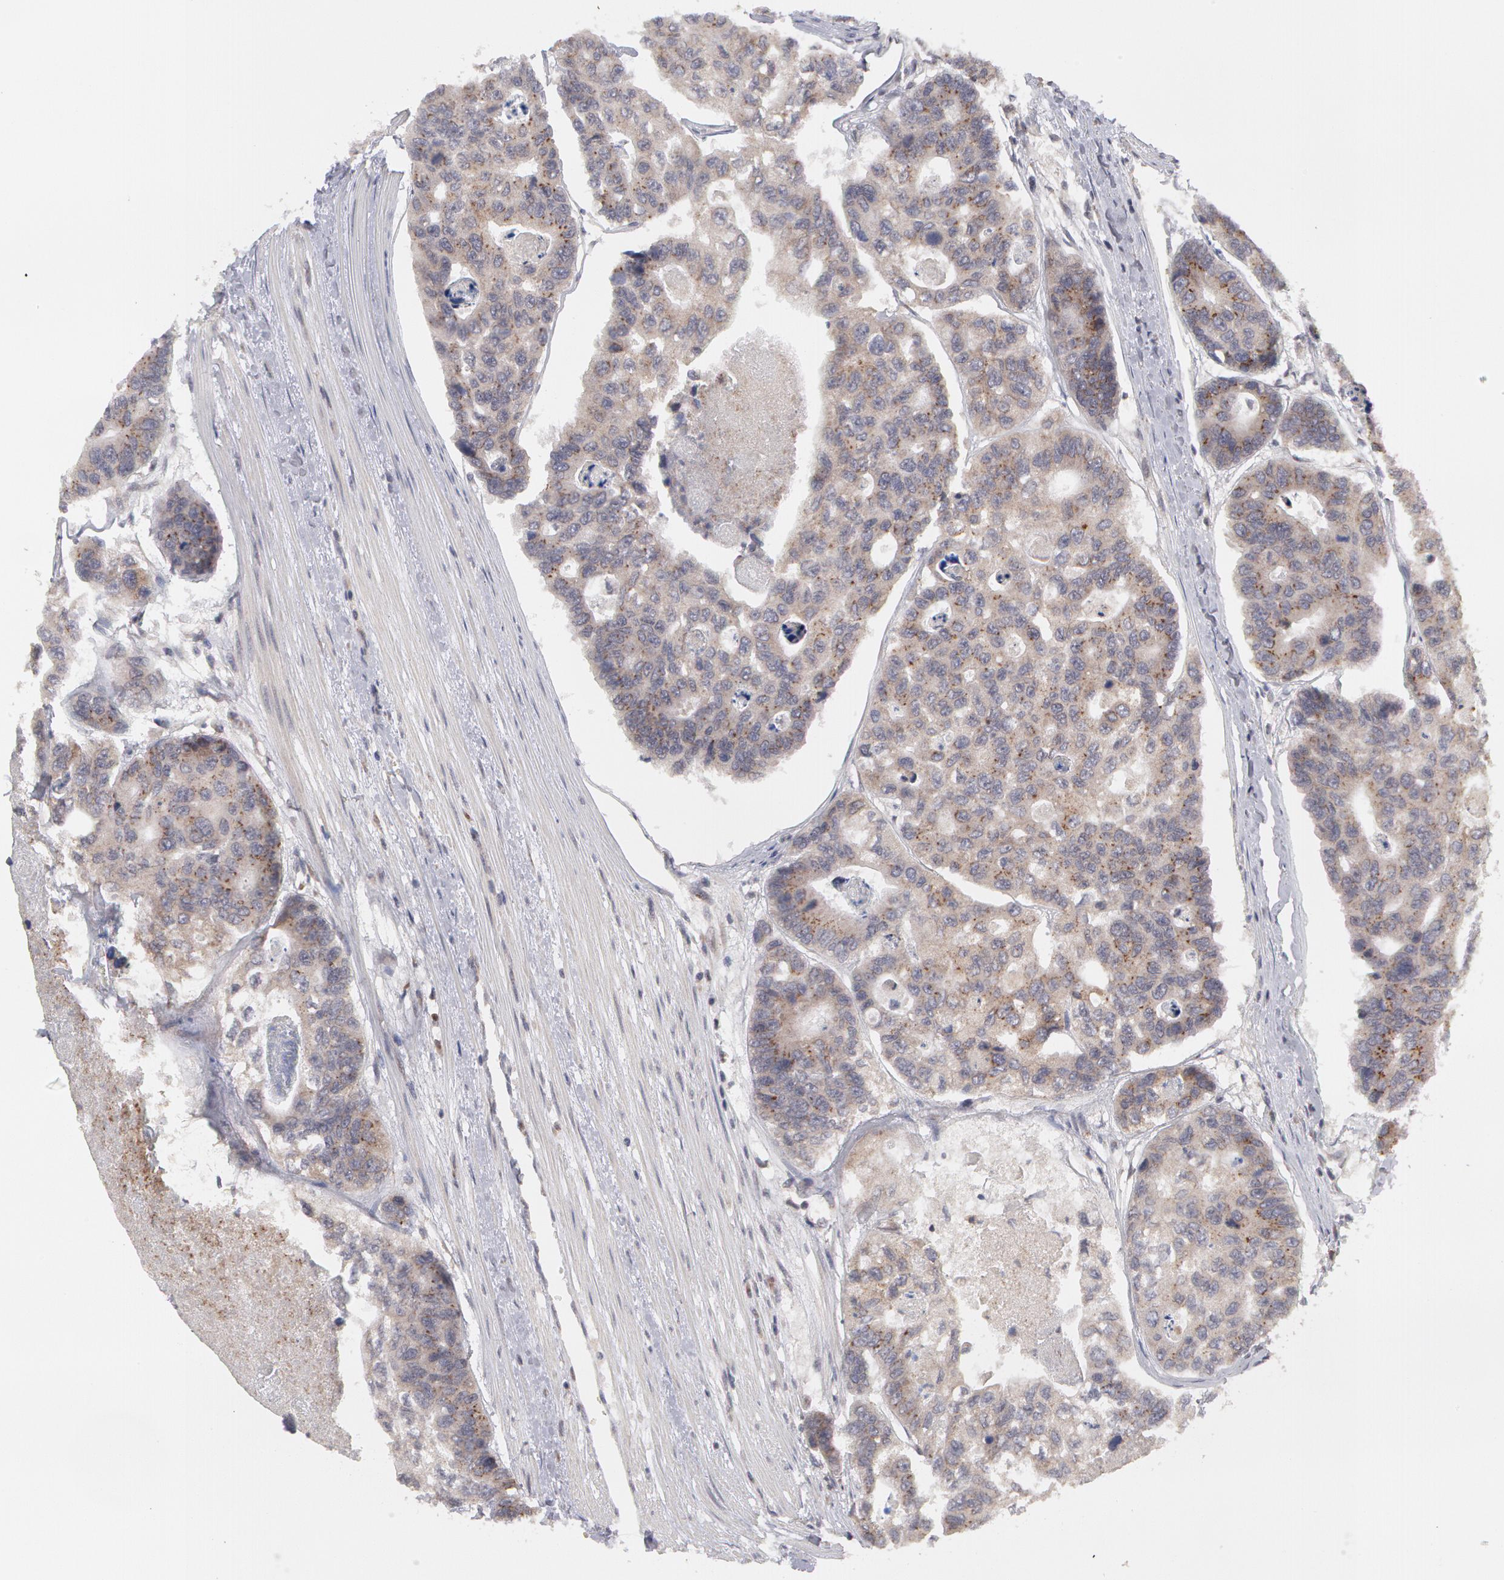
{"staining": {"intensity": "negative", "quantity": "none", "location": "none"}, "tissue": "colorectal cancer", "cell_type": "Tumor cells", "image_type": "cancer", "snomed": [{"axis": "morphology", "description": "Adenocarcinoma, NOS"}, {"axis": "topography", "description": "Colon"}], "caption": "The IHC image has no significant expression in tumor cells of colorectal cancer (adenocarcinoma) tissue.", "gene": "STX5", "patient": {"sex": "female", "age": 86}}